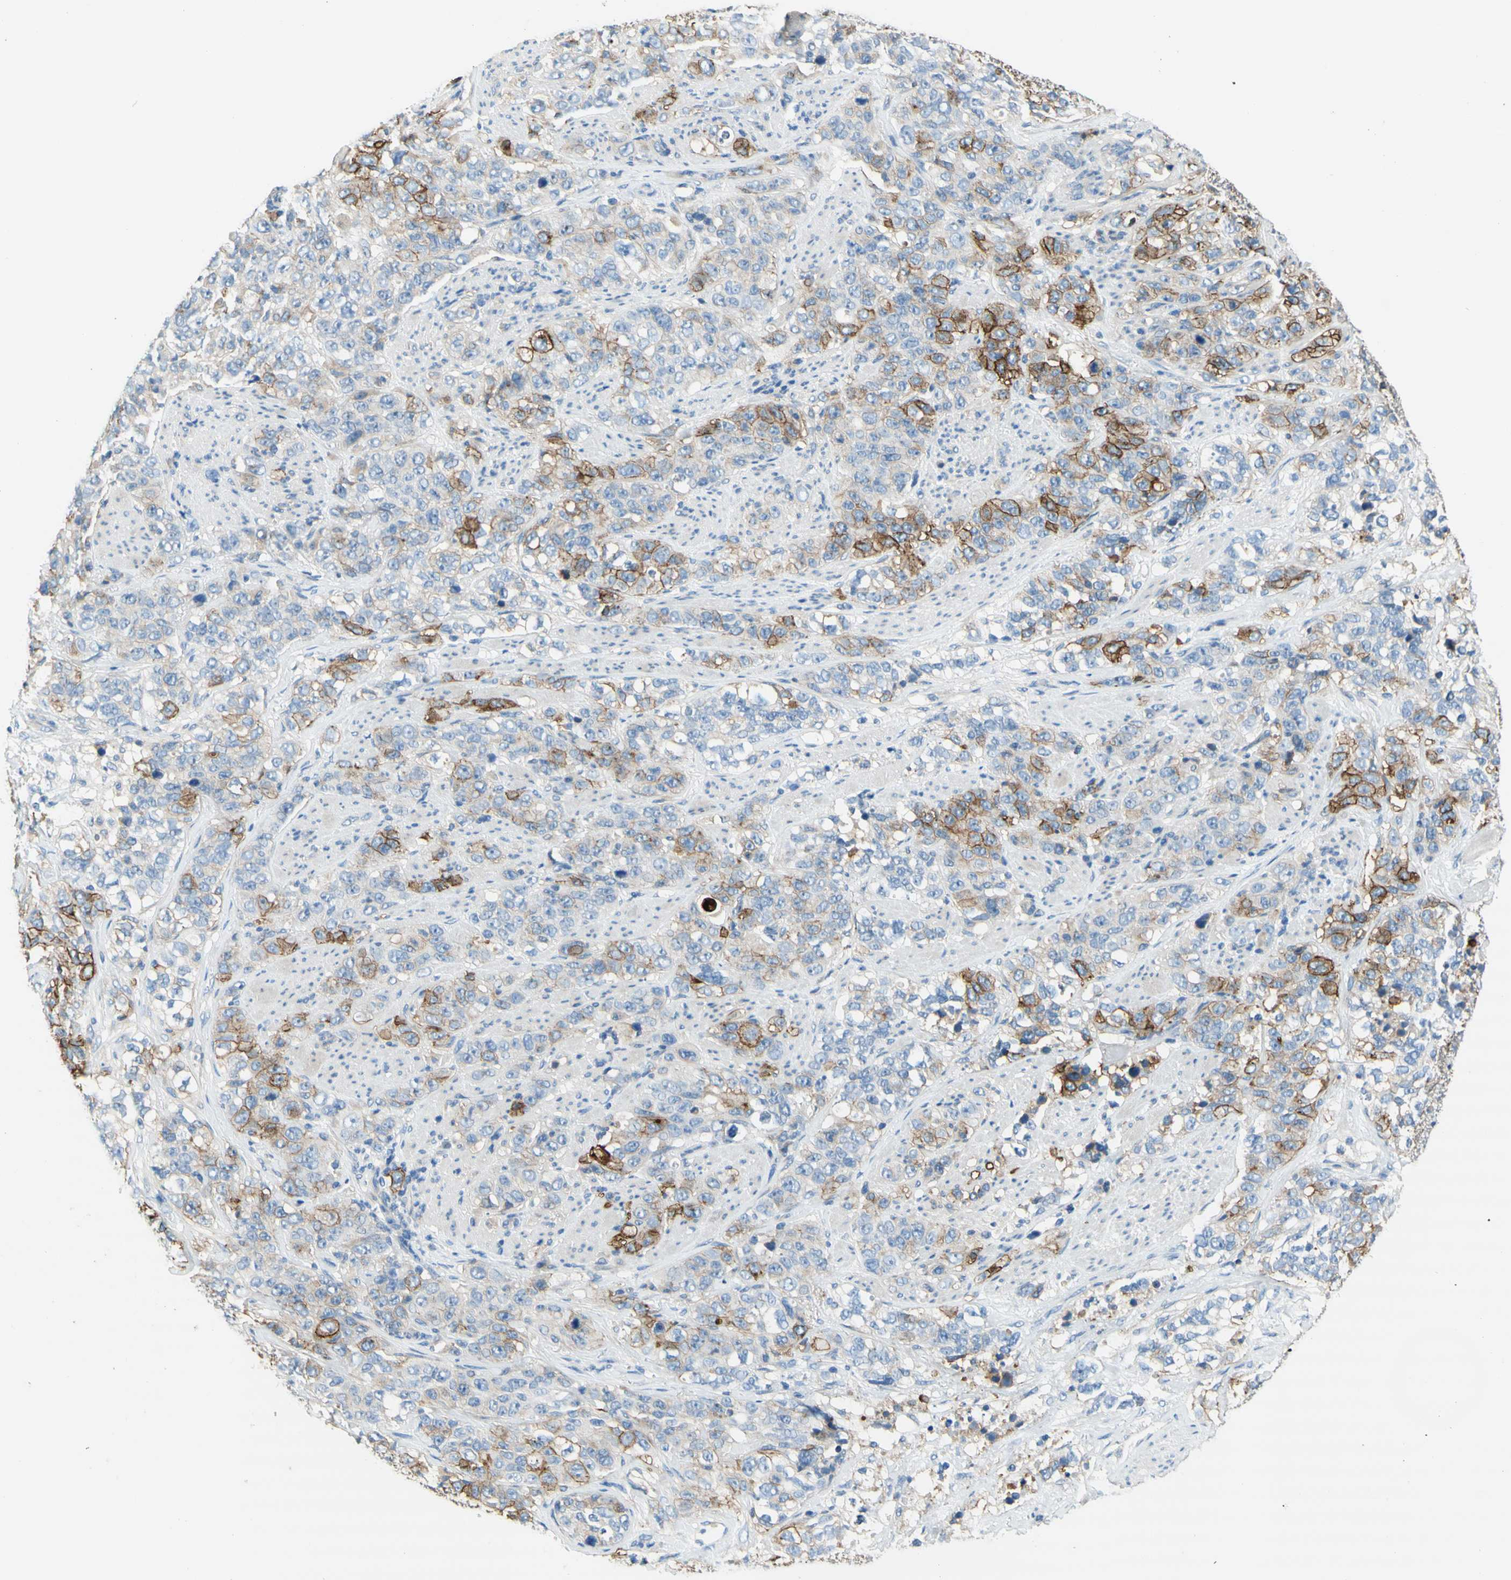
{"staining": {"intensity": "weak", "quantity": "25%-75%", "location": "cytoplasmic/membranous"}, "tissue": "stomach cancer", "cell_type": "Tumor cells", "image_type": "cancer", "snomed": [{"axis": "morphology", "description": "Adenocarcinoma, NOS"}, {"axis": "topography", "description": "Stomach"}], "caption": "Approximately 25%-75% of tumor cells in stomach cancer show weak cytoplasmic/membranous protein staining as visualized by brown immunohistochemical staining.", "gene": "F3", "patient": {"sex": "male", "age": 48}}